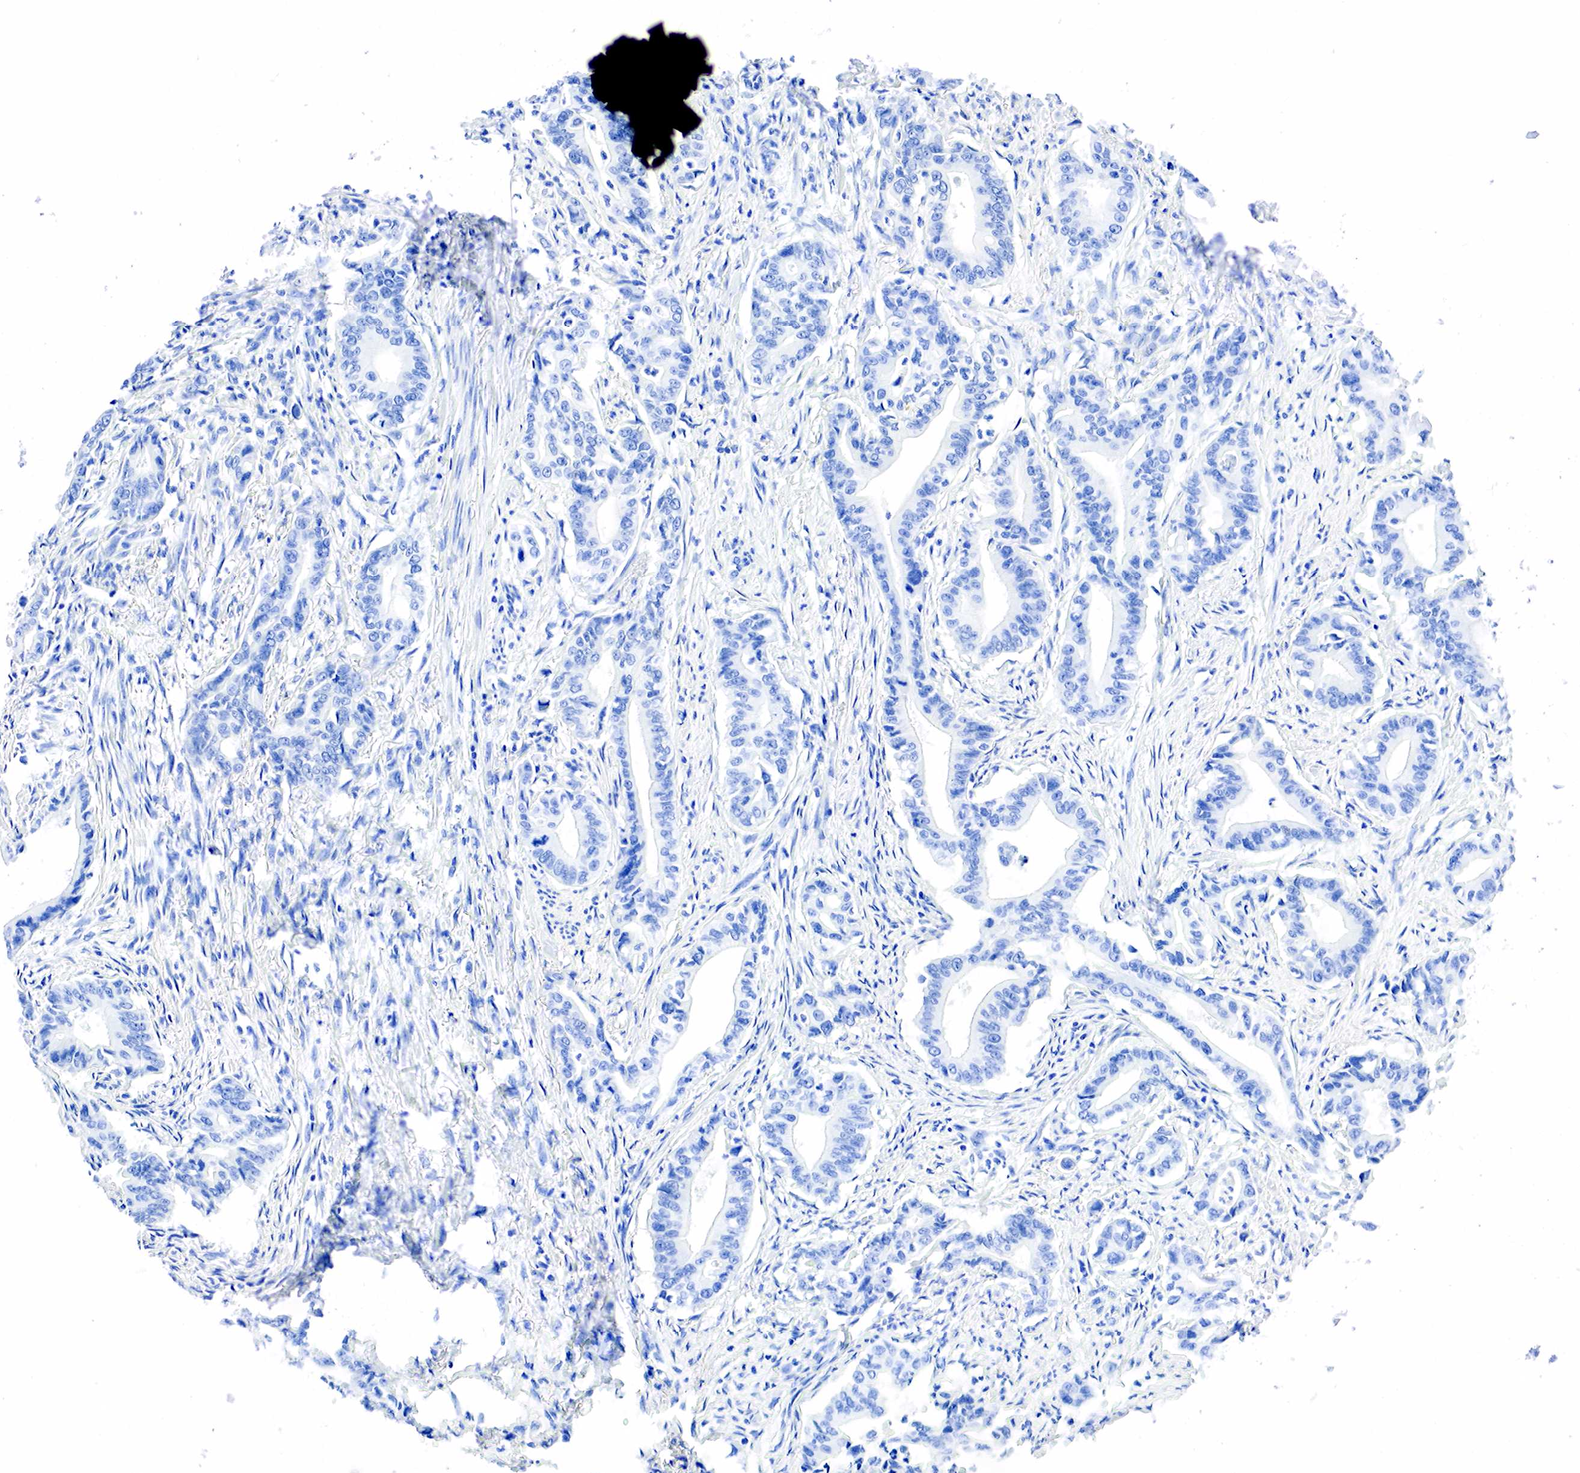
{"staining": {"intensity": "negative", "quantity": "none", "location": "none"}, "tissue": "stomach cancer", "cell_type": "Tumor cells", "image_type": "cancer", "snomed": [{"axis": "morphology", "description": "Adenocarcinoma, NOS"}, {"axis": "topography", "description": "Stomach"}], "caption": "Photomicrograph shows no significant protein positivity in tumor cells of adenocarcinoma (stomach). The staining was performed using DAB to visualize the protein expression in brown, while the nuclei were stained in blue with hematoxylin (Magnification: 20x).", "gene": "PTH", "patient": {"sex": "female", "age": 76}}